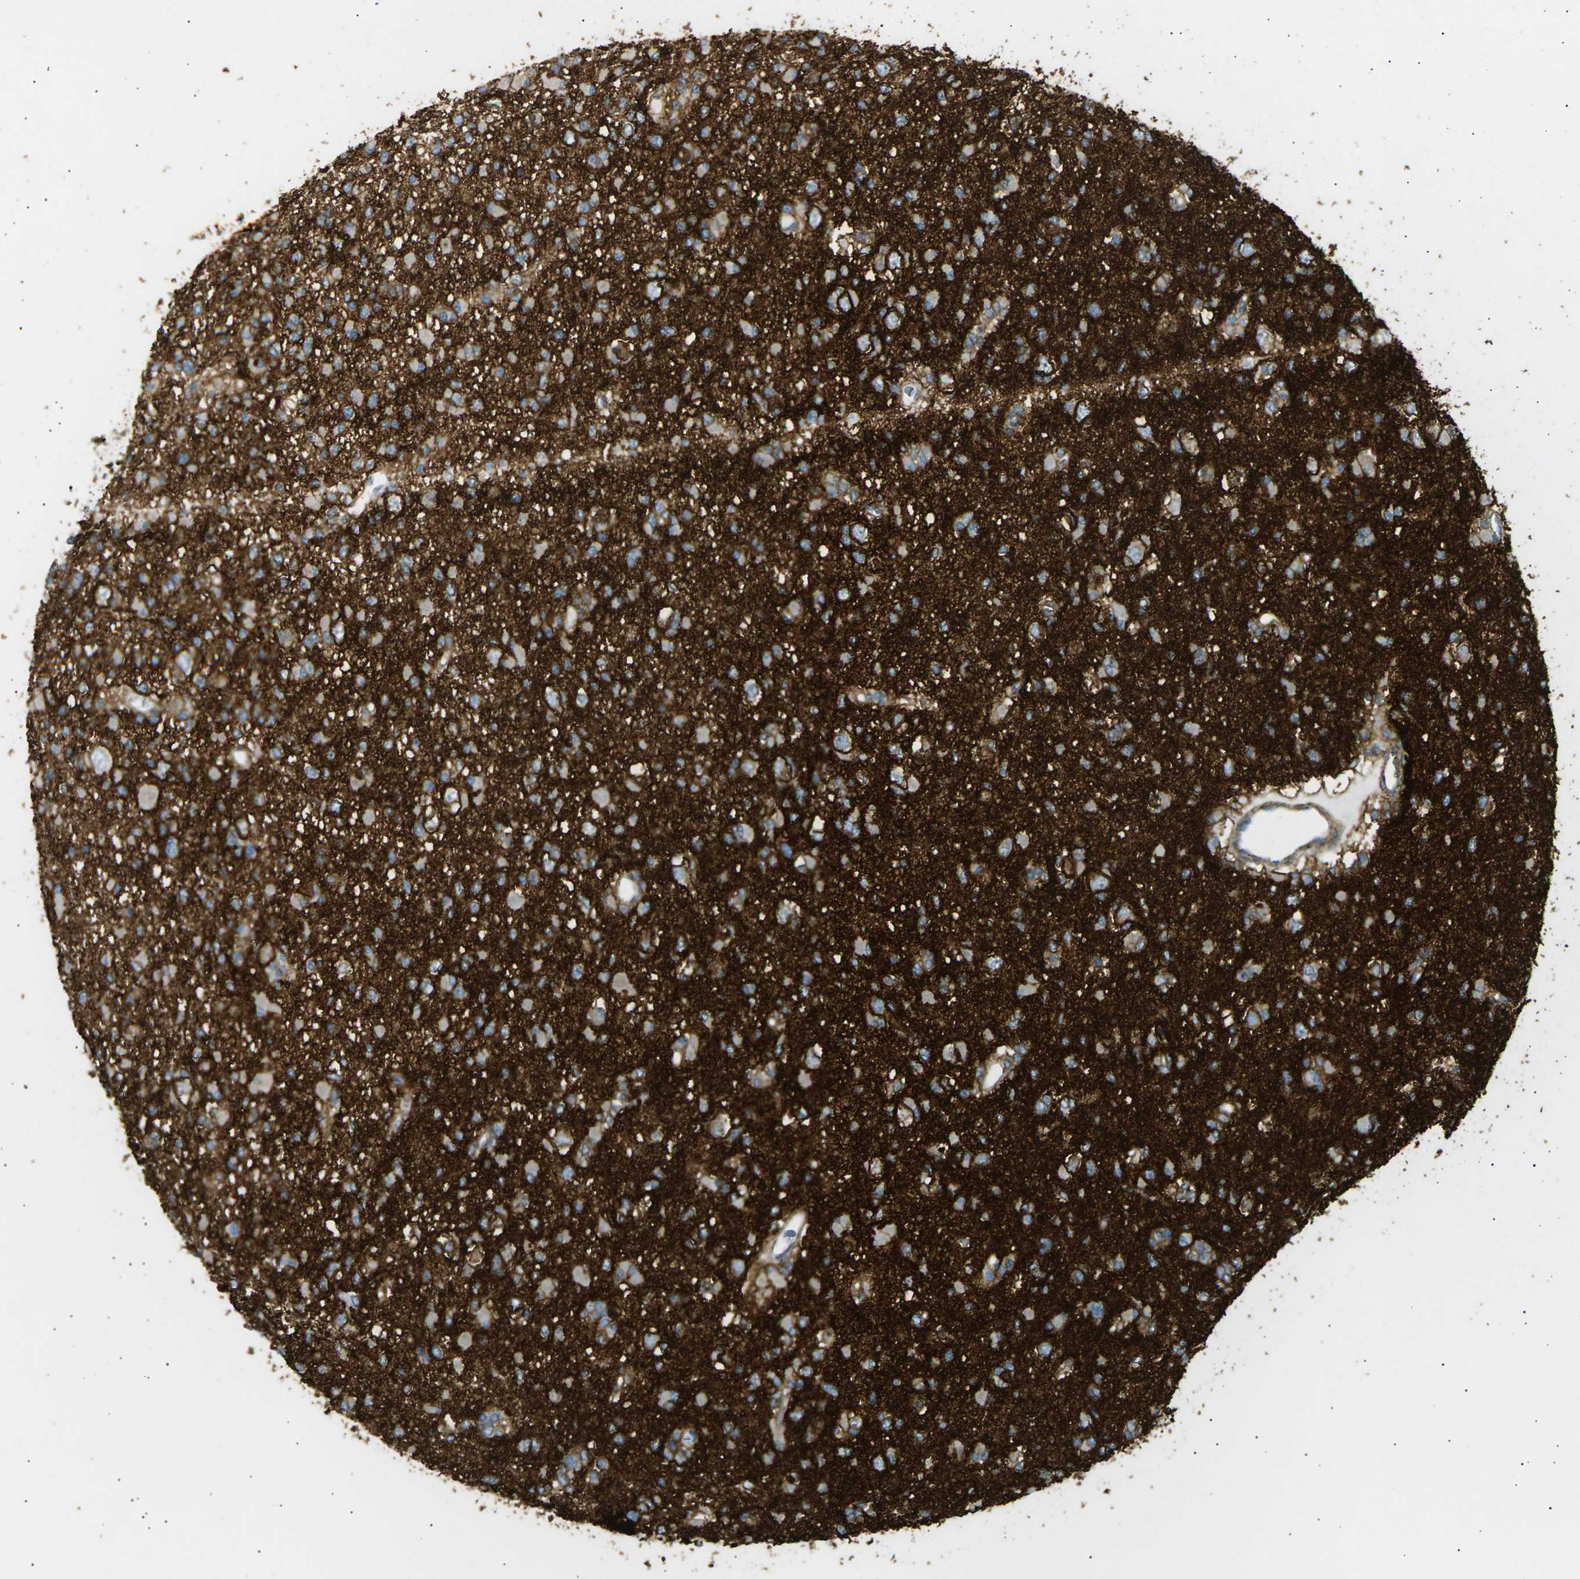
{"staining": {"intensity": "moderate", "quantity": "25%-75%", "location": "cytoplasmic/membranous"}, "tissue": "glioma", "cell_type": "Tumor cells", "image_type": "cancer", "snomed": [{"axis": "morphology", "description": "Glioma, malignant, Low grade"}, {"axis": "topography", "description": "Brain"}], "caption": "There is medium levels of moderate cytoplasmic/membranous expression in tumor cells of malignant glioma (low-grade), as demonstrated by immunohistochemical staining (brown color).", "gene": "ATP2B4", "patient": {"sex": "female", "age": 22}}